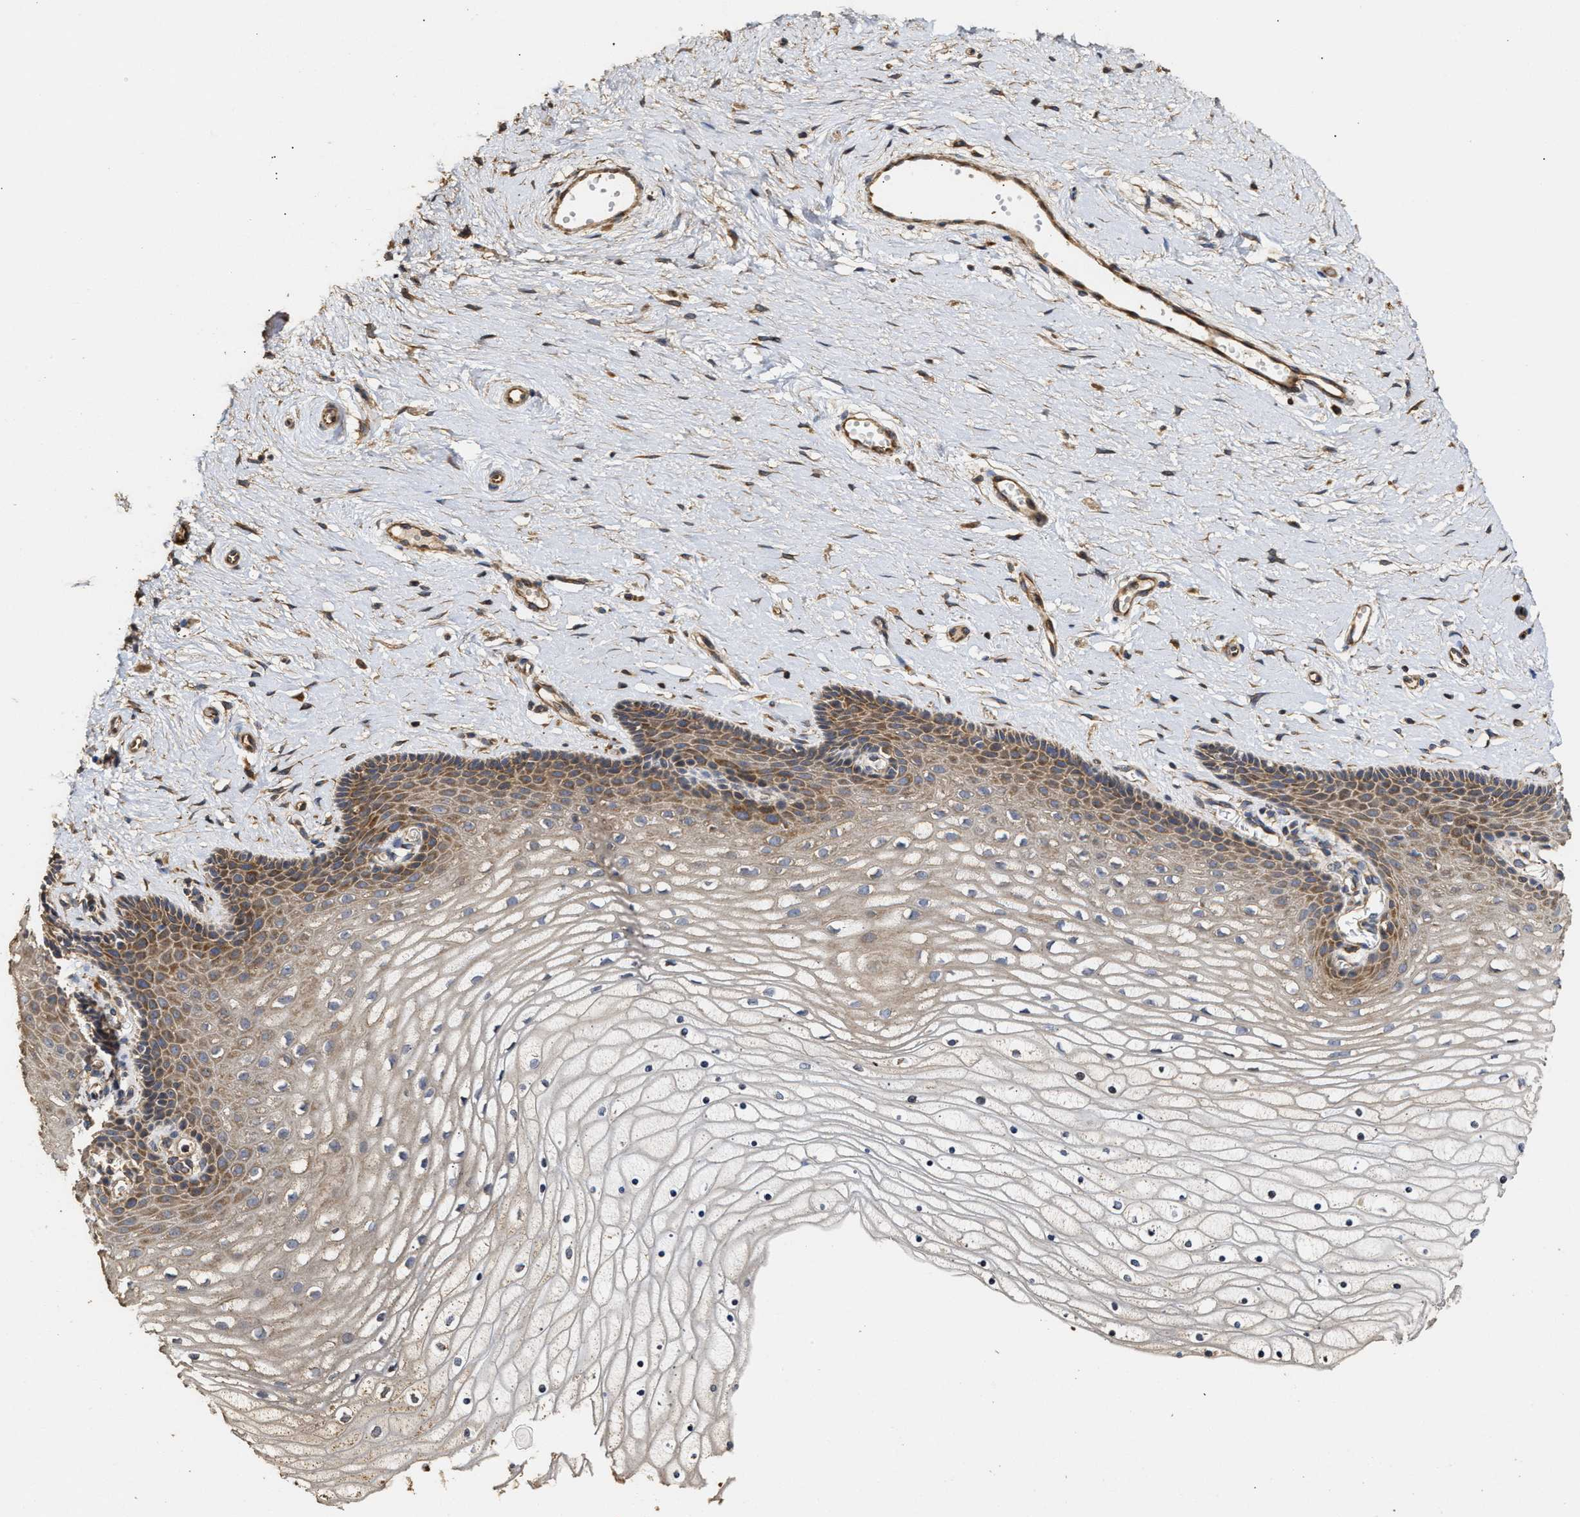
{"staining": {"intensity": "negative", "quantity": "none", "location": "none"}, "tissue": "cervix", "cell_type": "Glandular cells", "image_type": "normal", "snomed": [{"axis": "morphology", "description": "Normal tissue, NOS"}, {"axis": "topography", "description": "Cervix"}], "caption": "This is a image of IHC staining of normal cervix, which shows no expression in glandular cells.", "gene": "NAV1", "patient": {"sex": "female", "age": 39}}